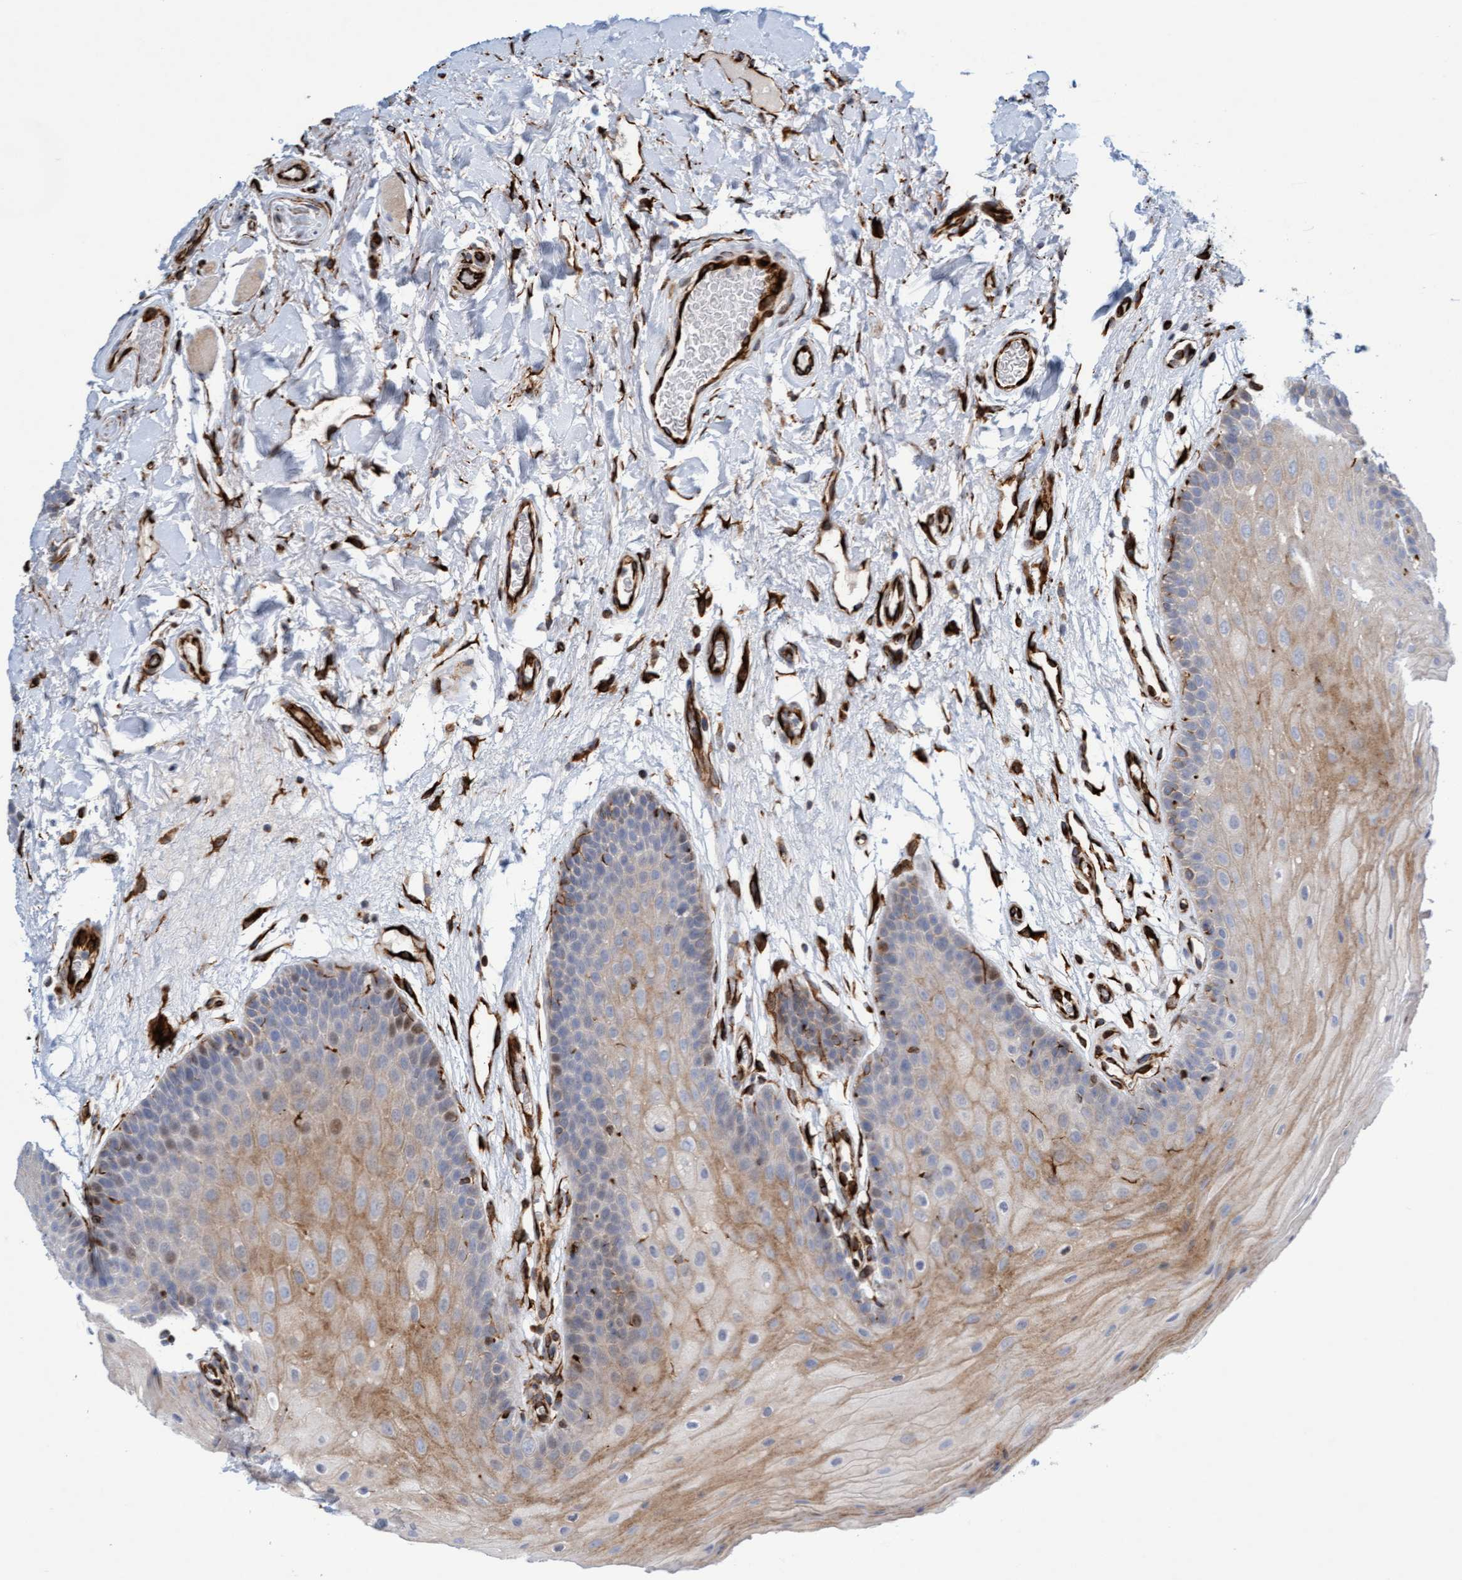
{"staining": {"intensity": "weak", "quantity": "25%-75%", "location": "cytoplasmic/membranous"}, "tissue": "oral mucosa", "cell_type": "Squamous epithelial cells", "image_type": "normal", "snomed": [{"axis": "morphology", "description": "Normal tissue, NOS"}, {"axis": "morphology", "description": "Squamous cell carcinoma, NOS"}, {"axis": "topography", "description": "Oral tissue"}, {"axis": "topography", "description": "Head-Neck"}], "caption": "High-magnification brightfield microscopy of unremarkable oral mucosa stained with DAB (3,3'-diaminobenzidine) (brown) and counterstained with hematoxylin (blue). squamous epithelial cells exhibit weak cytoplasmic/membranous staining is present in about25%-75% of cells. (DAB = brown stain, brightfield microscopy at high magnification).", "gene": "POLG2", "patient": {"sex": "male", "age": 71}}